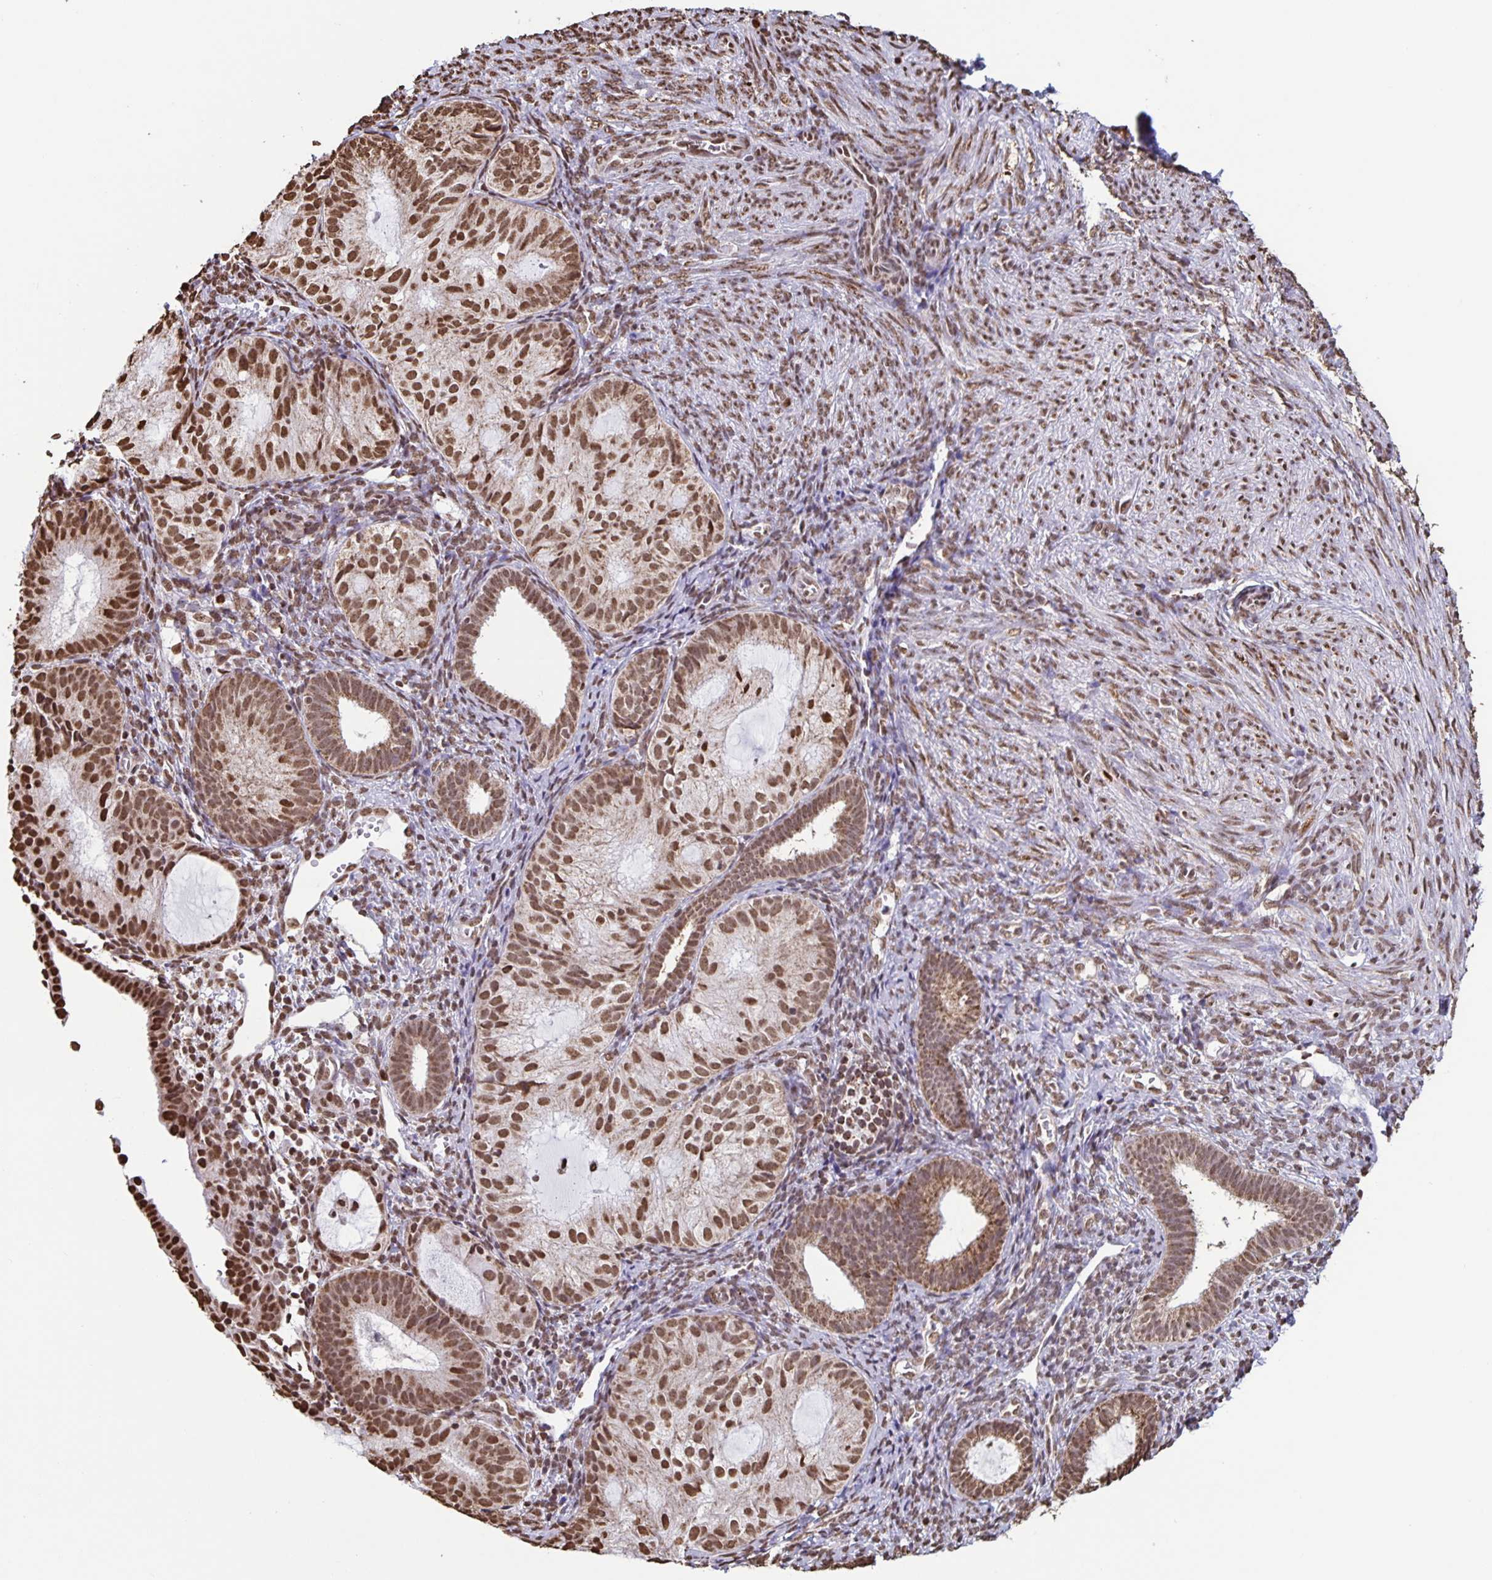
{"staining": {"intensity": "moderate", "quantity": ">75%", "location": "nuclear"}, "tissue": "endometrial cancer", "cell_type": "Tumor cells", "image_type": "cancer", "snomed": [{"axis": "morphology", "description": "Normal tissue, NOS"}, {"axis": "morphology", "description": "Adenocarcinoma, NOS"}, {"axis": "topography", "description": "Smooth muscle"}, {"axis": "topography", "description": "Endometrium"}, {"axis": "topography", "description": "Myometrium, NOS"}], "caption": "Brown immunohistochemical staining in adenocarcinoma (endometrial) displays moderate nuclear positivity in approximately >75% of tumor cells.", "gene": "DUT", "patient": {"sex": "female", "age": 81}}